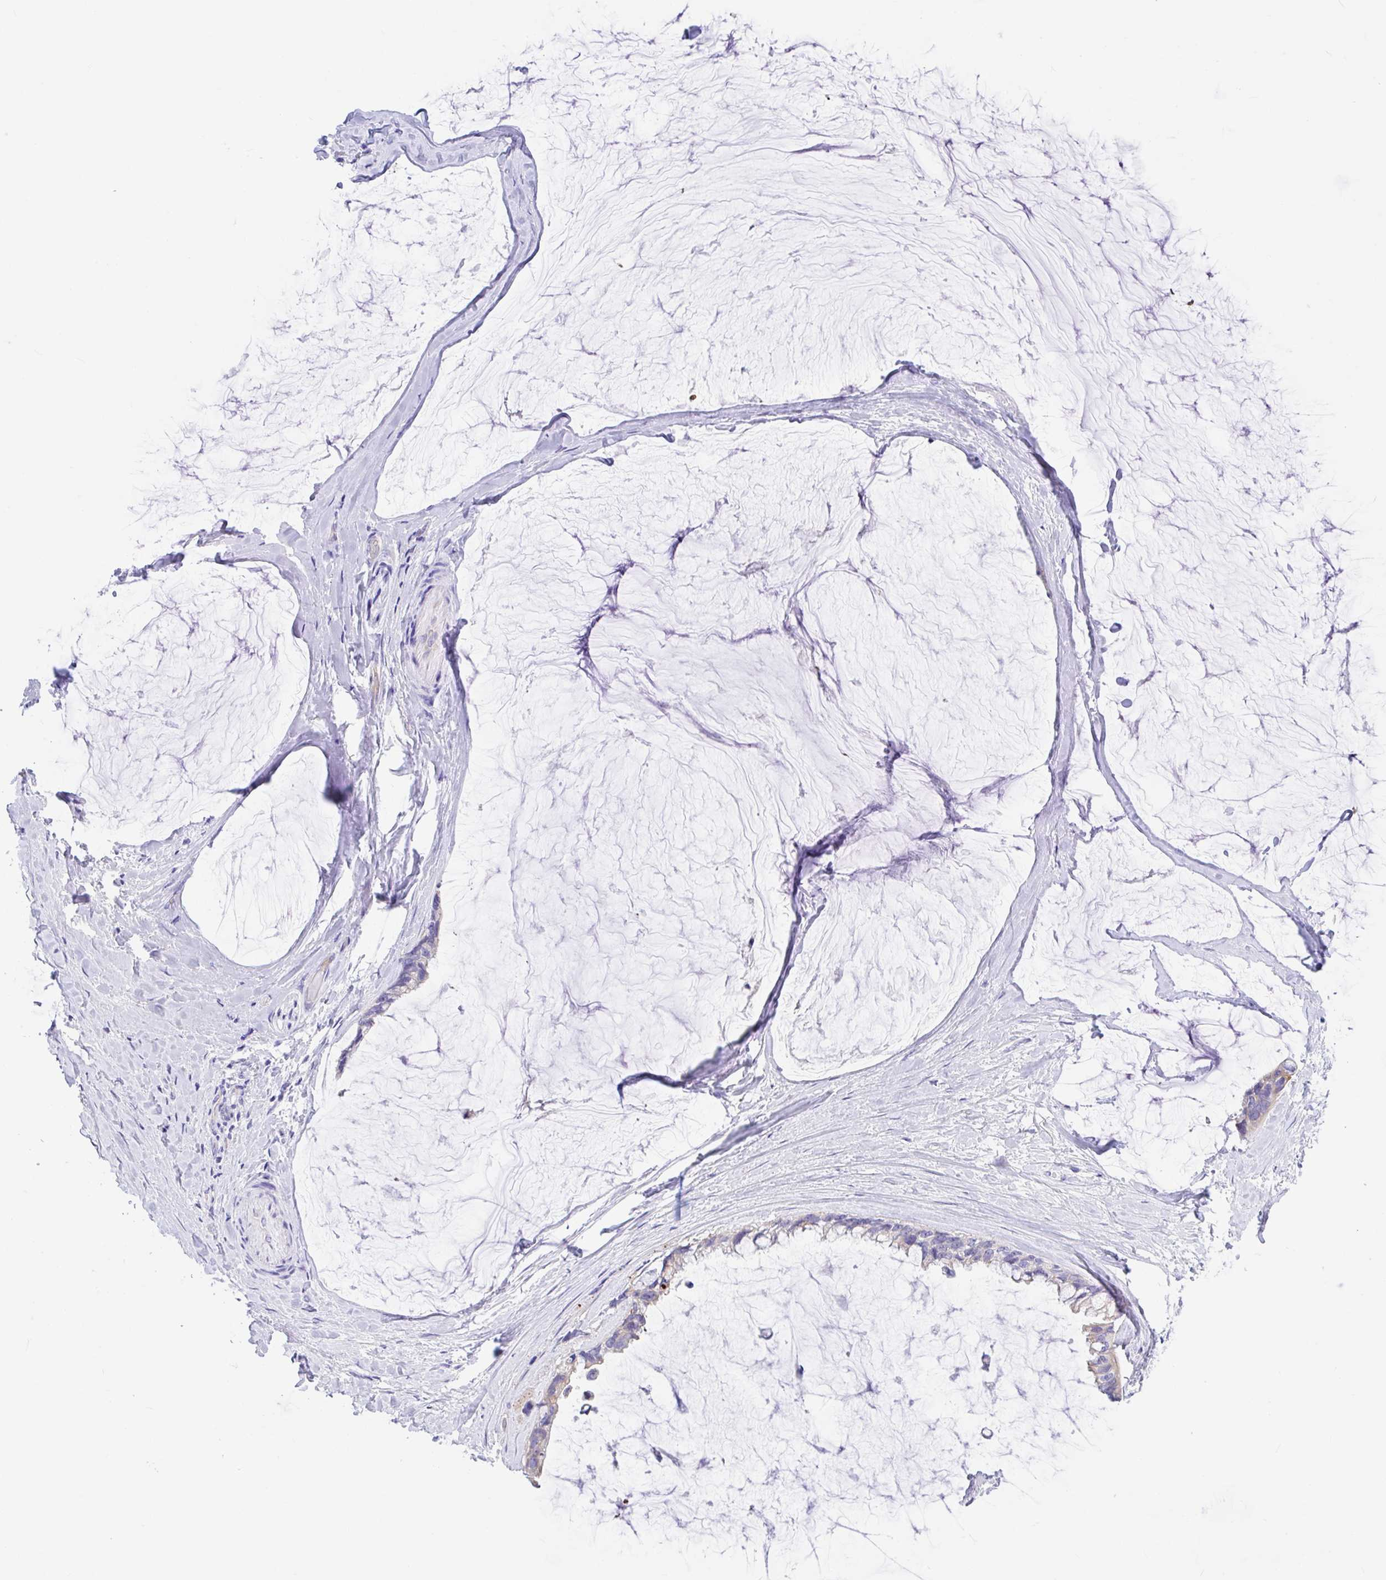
{"staining": {"intensity": "negative", "quantity": "none", "location": "none"}, "tissue": "ovarian cancer", "cell_type": "Tumor cells", "image_type": "cancer", "snomed": [{"axis": "morphology", "description": "Cystadenocarcinoma, mucinous, NOS"}, {"axis": "topography", "description": "Ovary"}], "caption": "Immunohistochemical staining of human mucinous cystadenocarcinoma (ovarian) reveals no significant staining in tumor cells. Nuclei are stained in blue.", "gene": "OR6N2", "patient": {"sex": "female", "age": 39}}